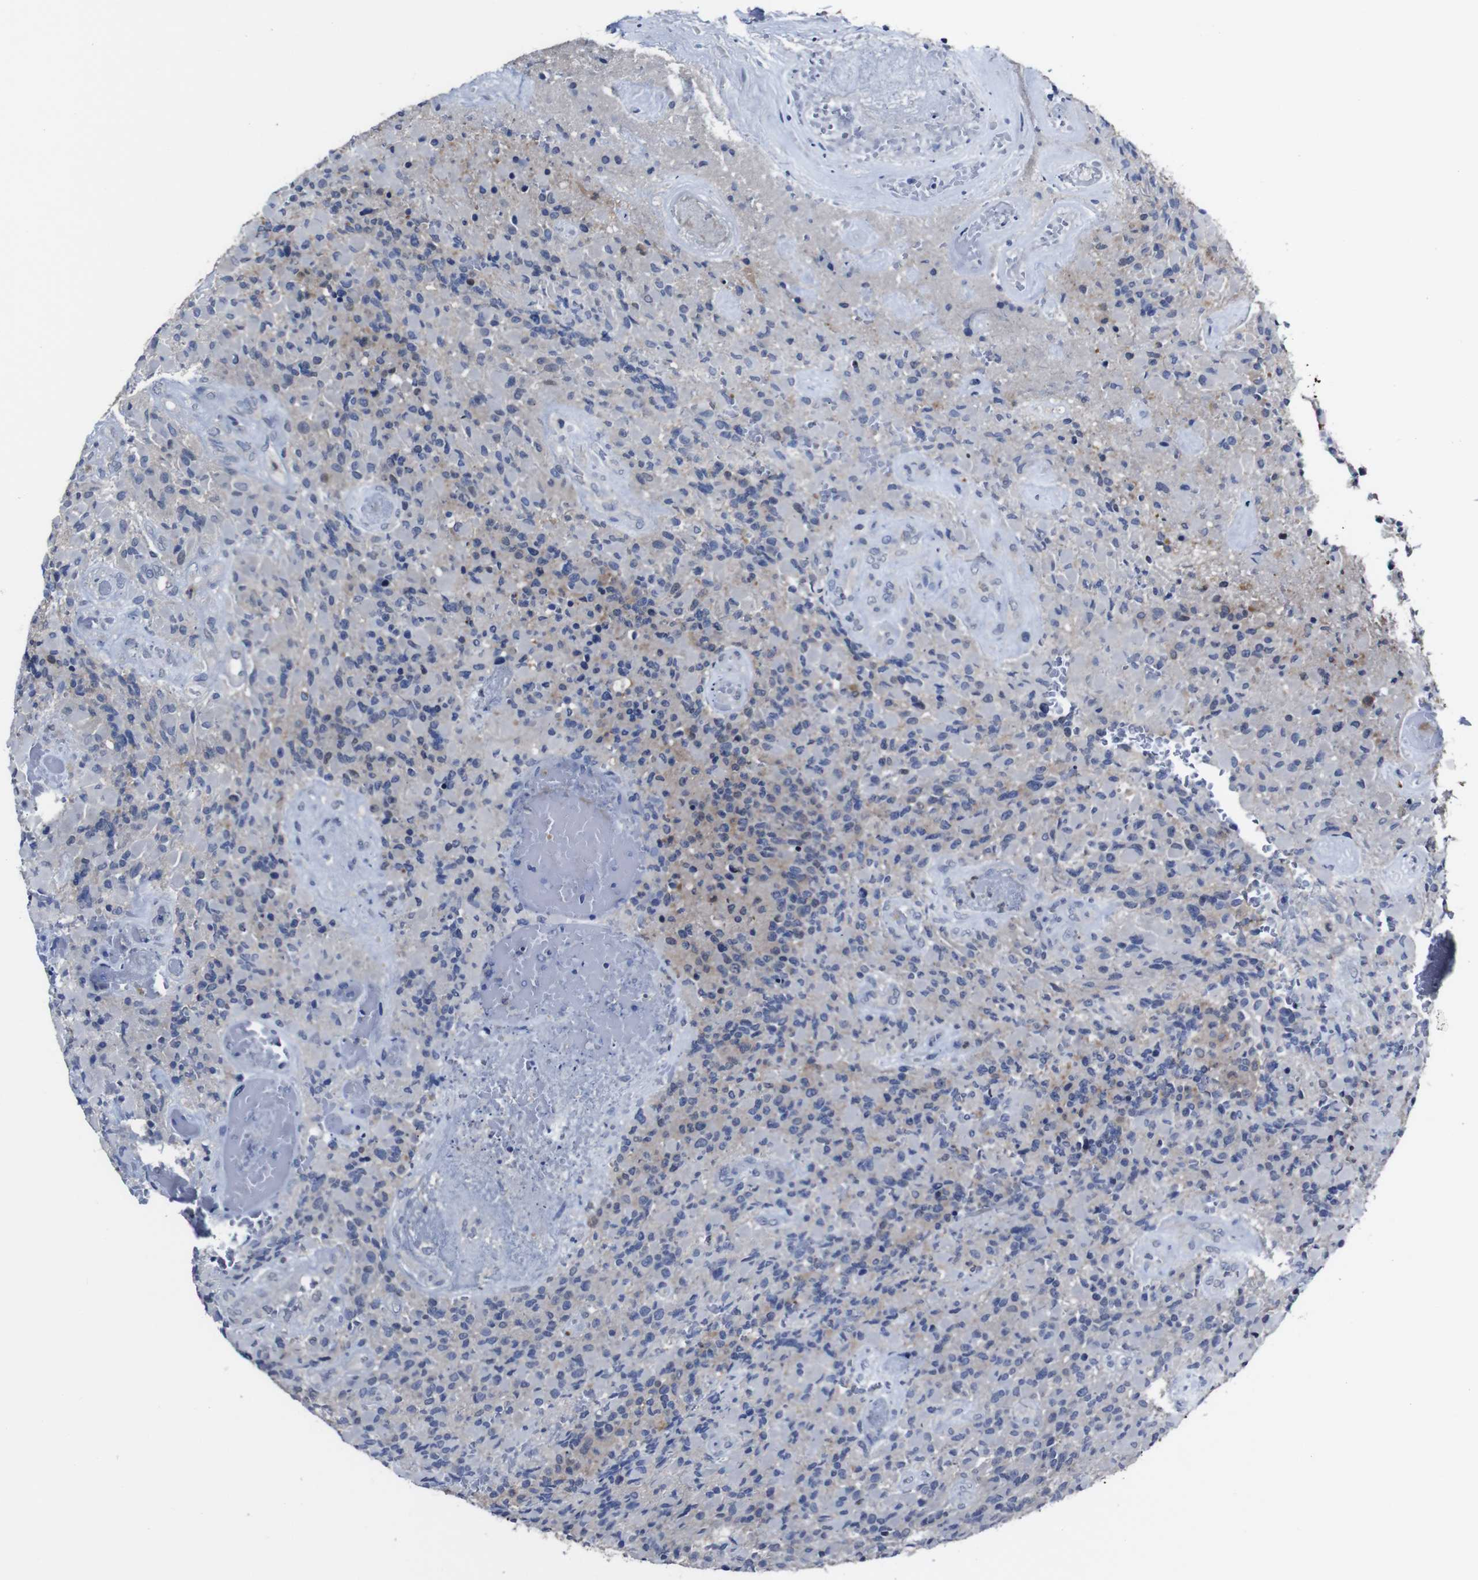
{"staining": {"intensity": "negative", "quantity": "none", "location": "none"}, "tissue": "glioma", "cell_type": "Tumor cells", "image_type": "cancer", "snomed": [{"axis": "morphology", "description": "Glioma, malignant, High grade"}, {"axis": "topography", "description": "Brain"}], "caption": "This is an immunohistochemistry photomicrograph of glioma. There is no staining in tumor cells.", "gene": "SEMA4B", "patient": {"sex": "male", "age": 71}}